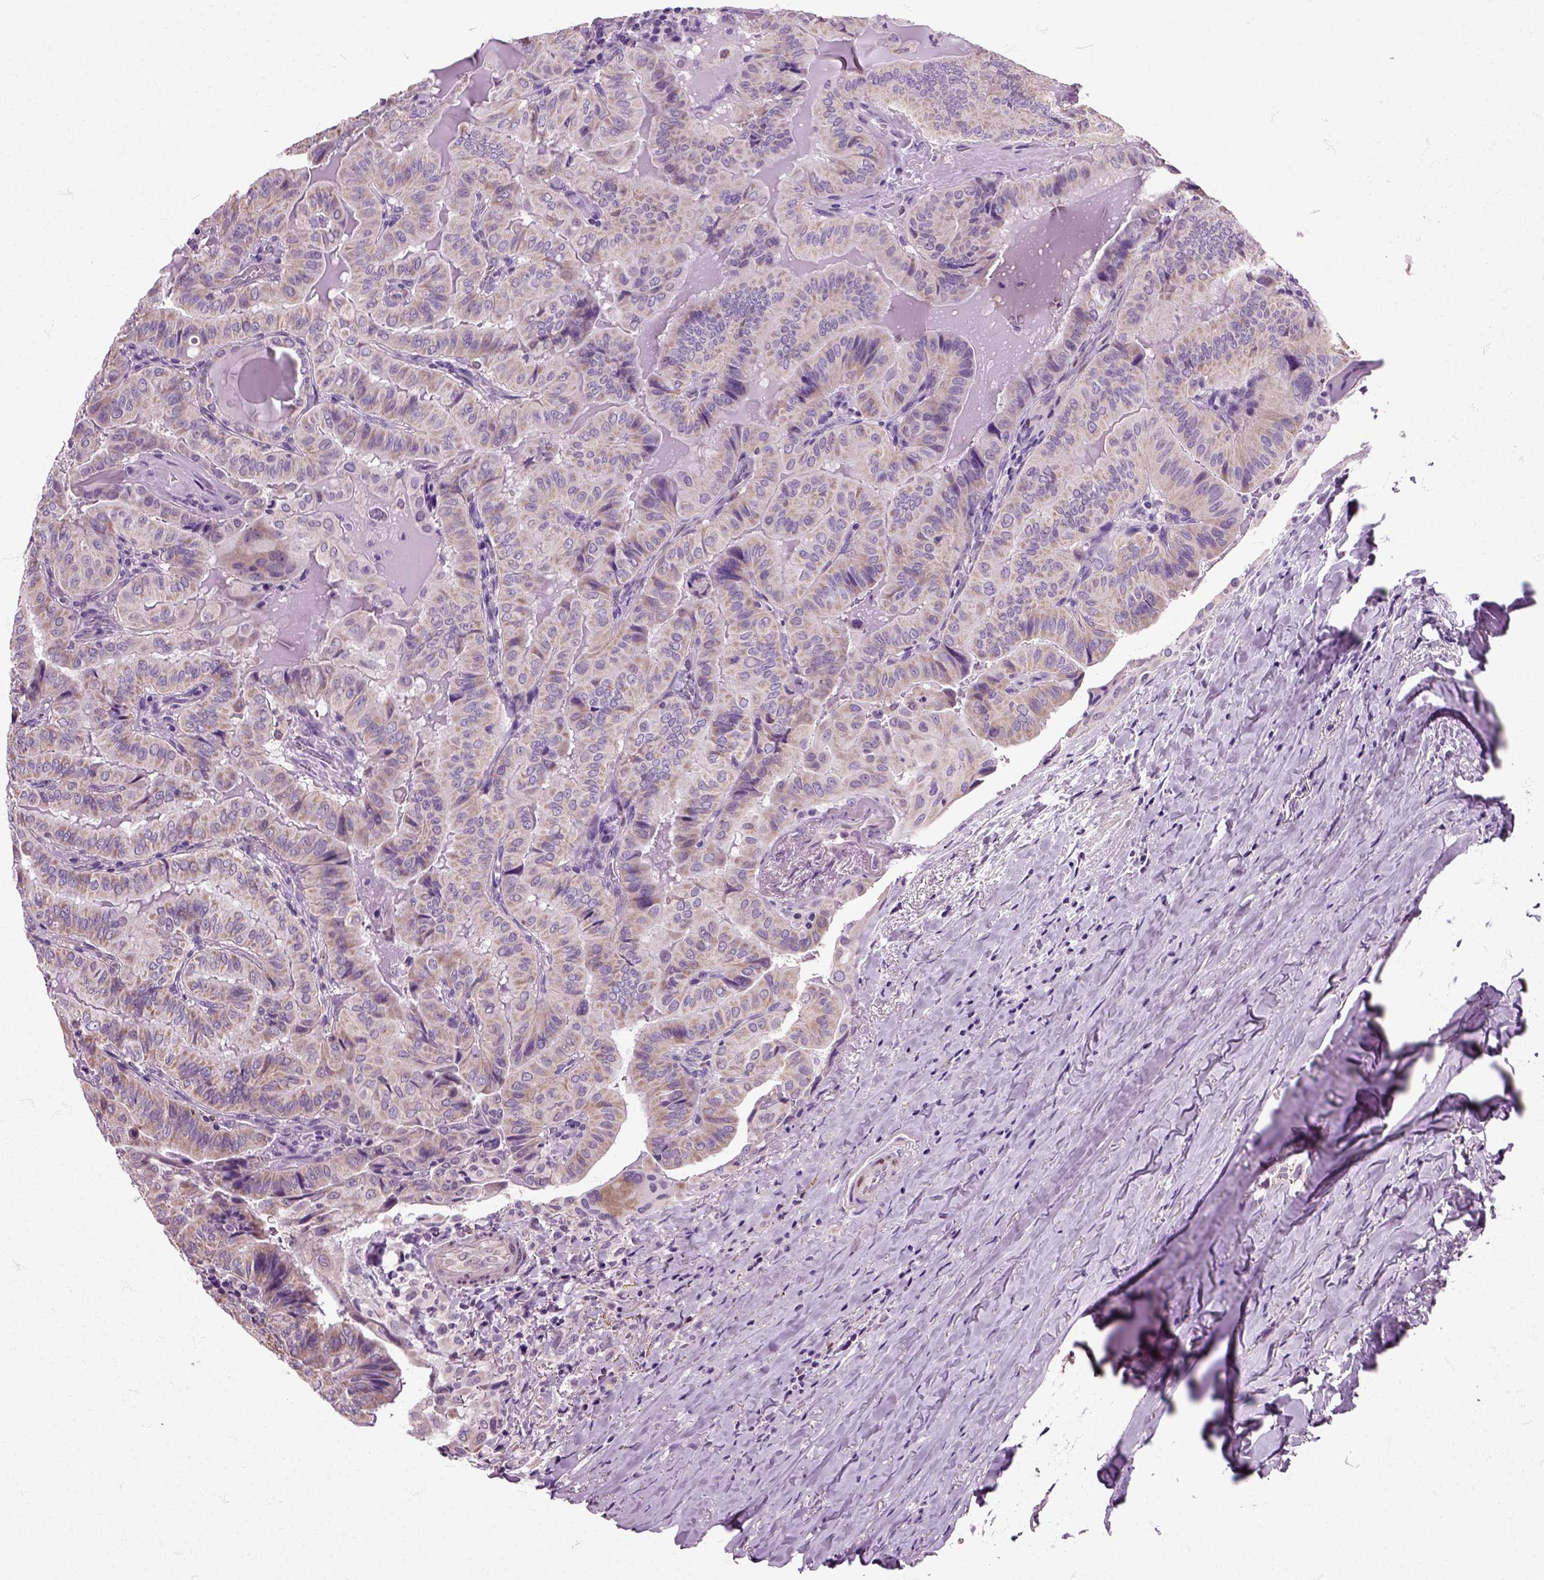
{"staining": {"intensity": "moderate", "quantity": "25%-75%", "location": "cytoplasmic/membranous"}, "tissue": "thyroid cancer", "cell_type": "Tumor cells", "image_type": "cancer", "snomed": [{"axis": "morphology", "description": "Papillary adenocarcinoma, NOS"}, {"axis": "topography", "description": "Thyroid gland"}], "caption": "Human thyroid cancer (papillary adenocarcinoma) stained with a protein marker demonstrates moderate staining in tumor cells.", "gene": "HSPA2", "patient": {"sex": "female", "age": 68}}